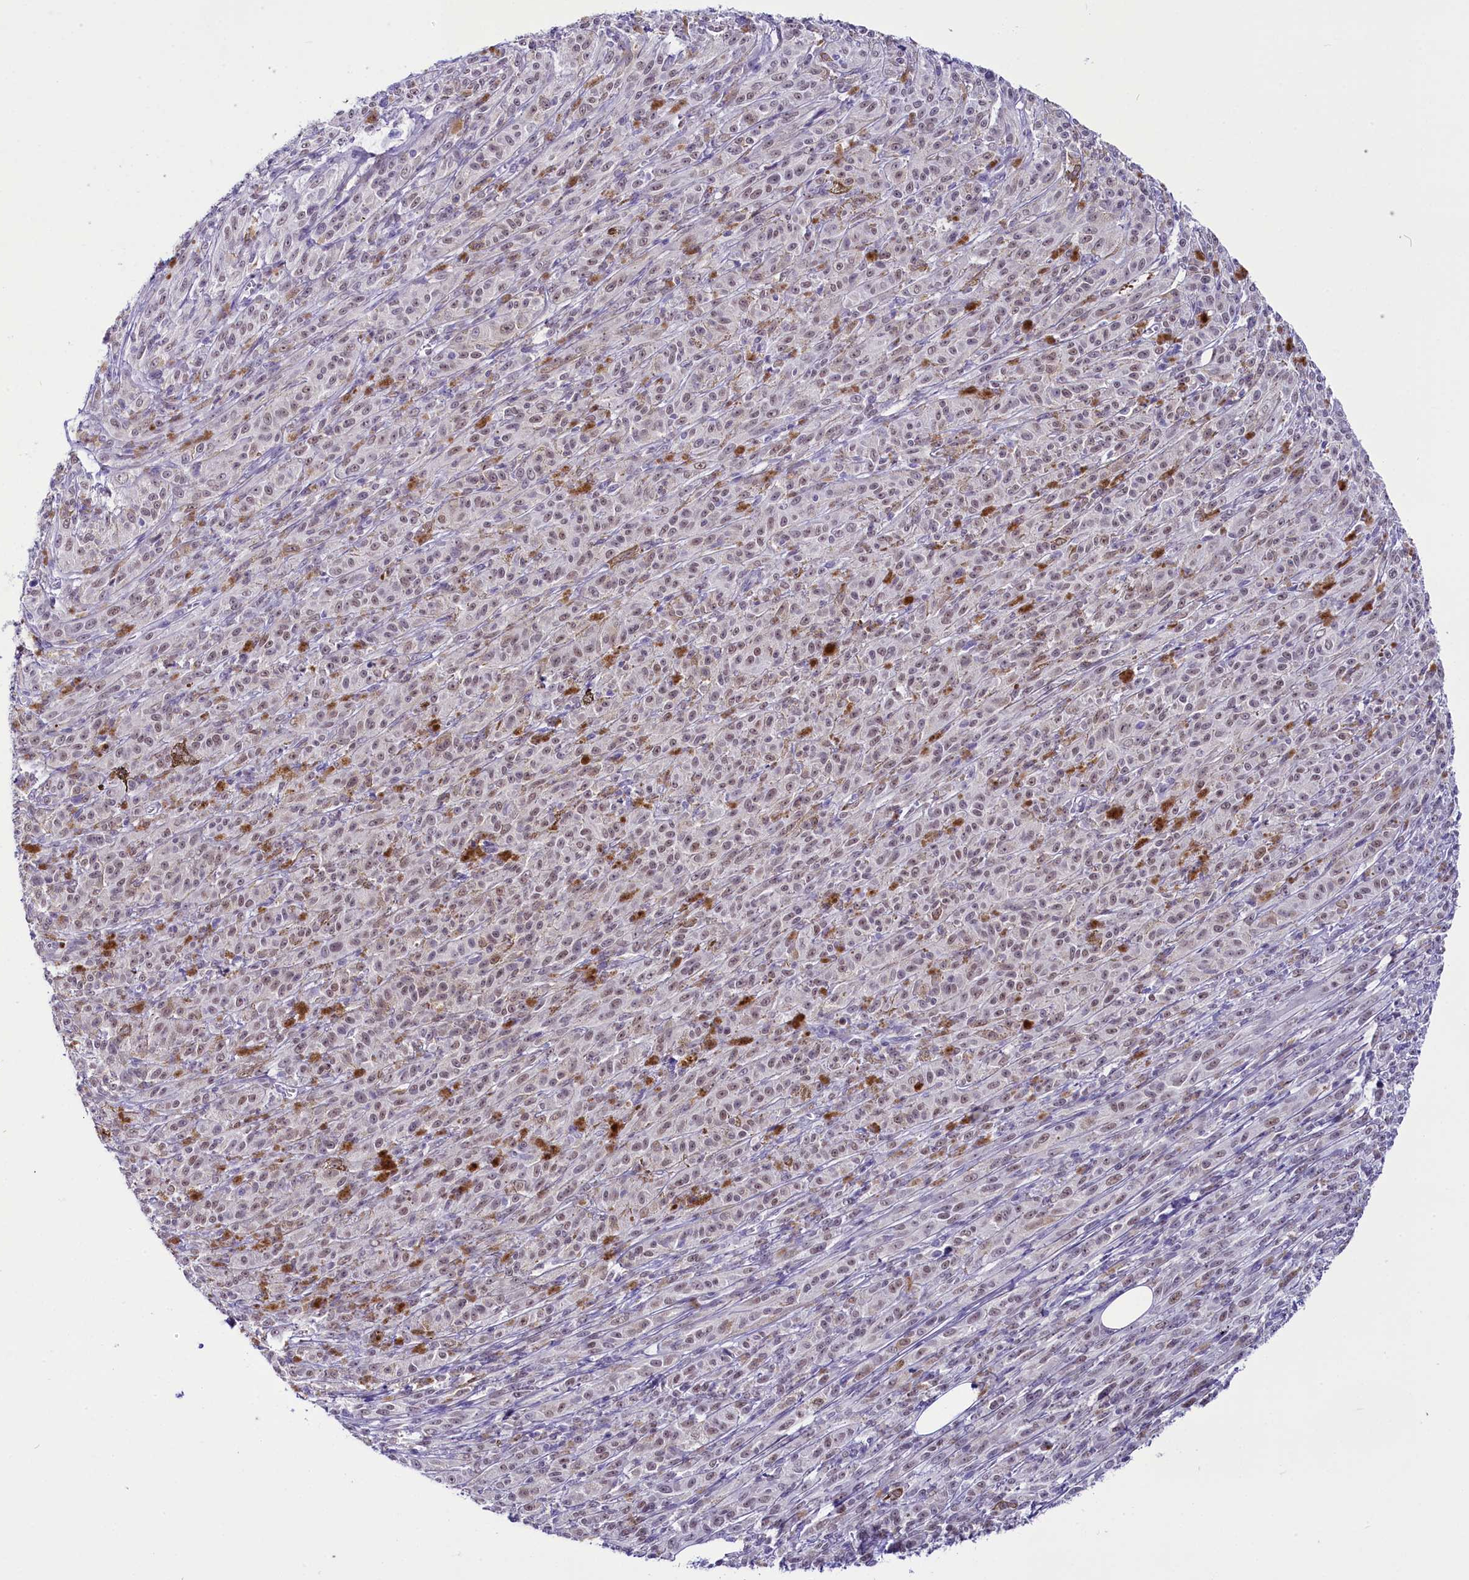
{"staining": {"intensity": "weak", "quantity": "25%-75%", "location": "nuclear"}, "tissue": "melanoma", "cell_type": "Tumor cells", "image_type": "cancer", "snomed": [{"axis": "morphology", "description": "Malignant melanoma, NOS"}, {"axis": "topography", "description": "Skin"}], "caption": "High-magnification brightfield microscopy of melanoma stained with DAB (3,3'-diaminobenzidine) (brown) and counterstained with hematoxylin (blue). tumor cells exhibit weak nuclear staining is identified in about25%-75% of cells. The staining is performed using DAB (3,3'-diaminobenzidine) brown chromogen to label protein expression. The nuclei are counter-stained blue using hematoxylin.", "gene": "OSGEP", "patient": {"sex": "female", "age": 52}}